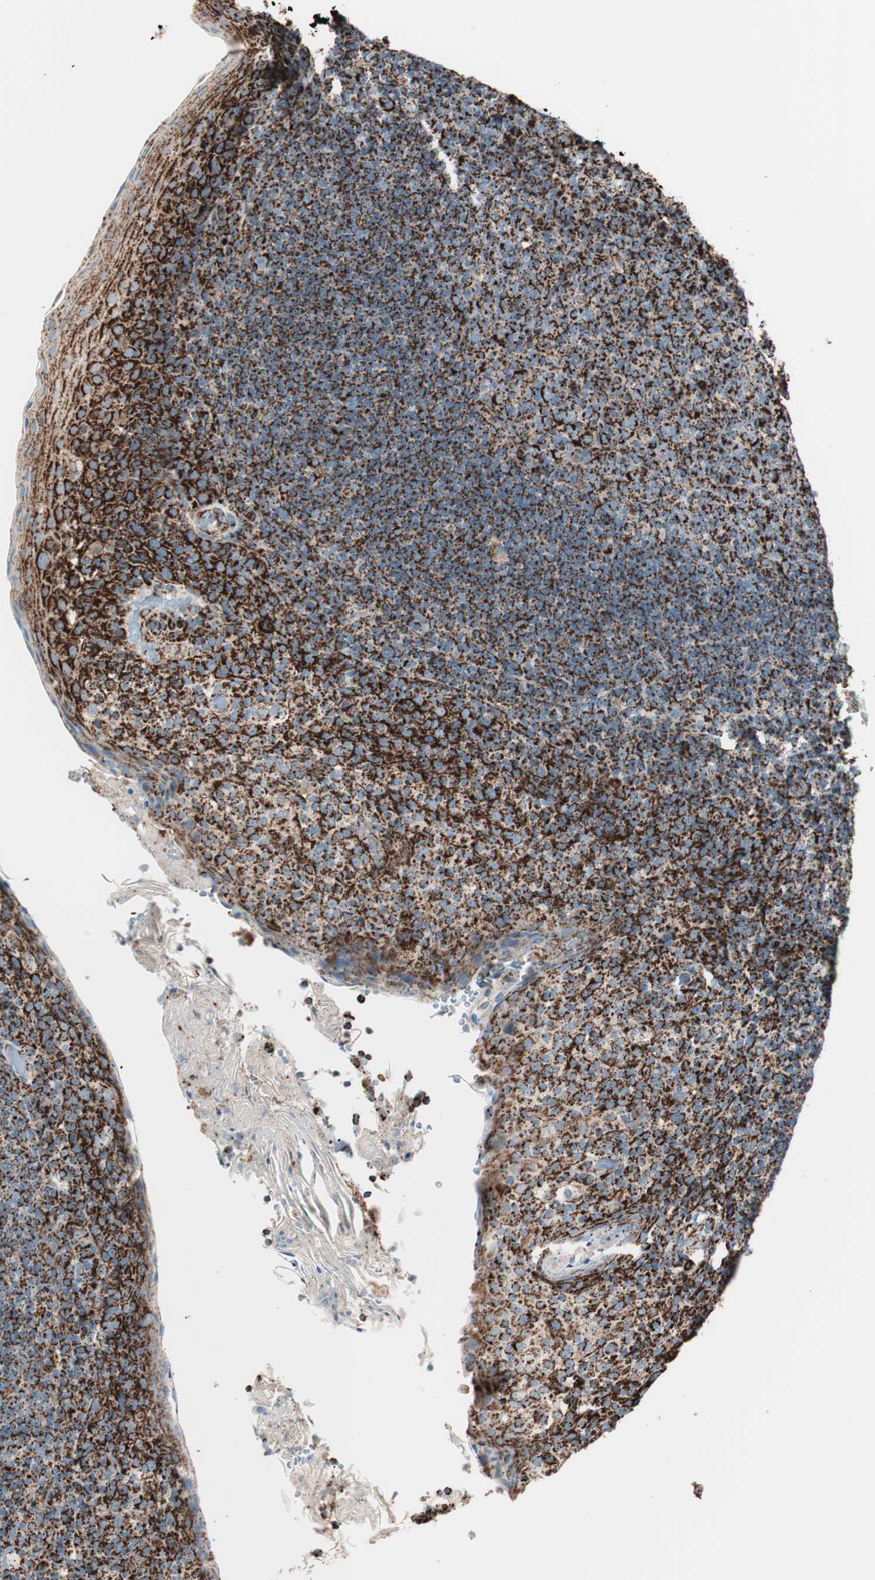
{"staining": {"intensity": "strong", "quantity": ">75%", "location": "cytoplasmic/membranous"}, "tissue": "tonsil", "cell_type": "Germinal center cells", "image_type": "normal", "snomed": [{"axis": "morphology", "description": "Normal tissue, NOS"}, {"axis": "topography", "description": "Tonsil"}], "caption": "A histopathology image showing strong cytoplasmic/membranous expression in approximately >75% of germinal center cells in benign tonsil, as visualized by brown immunohistochemical staining.", "gene": "TOMM22", "patient": {"sex": "male", "age": 17}}